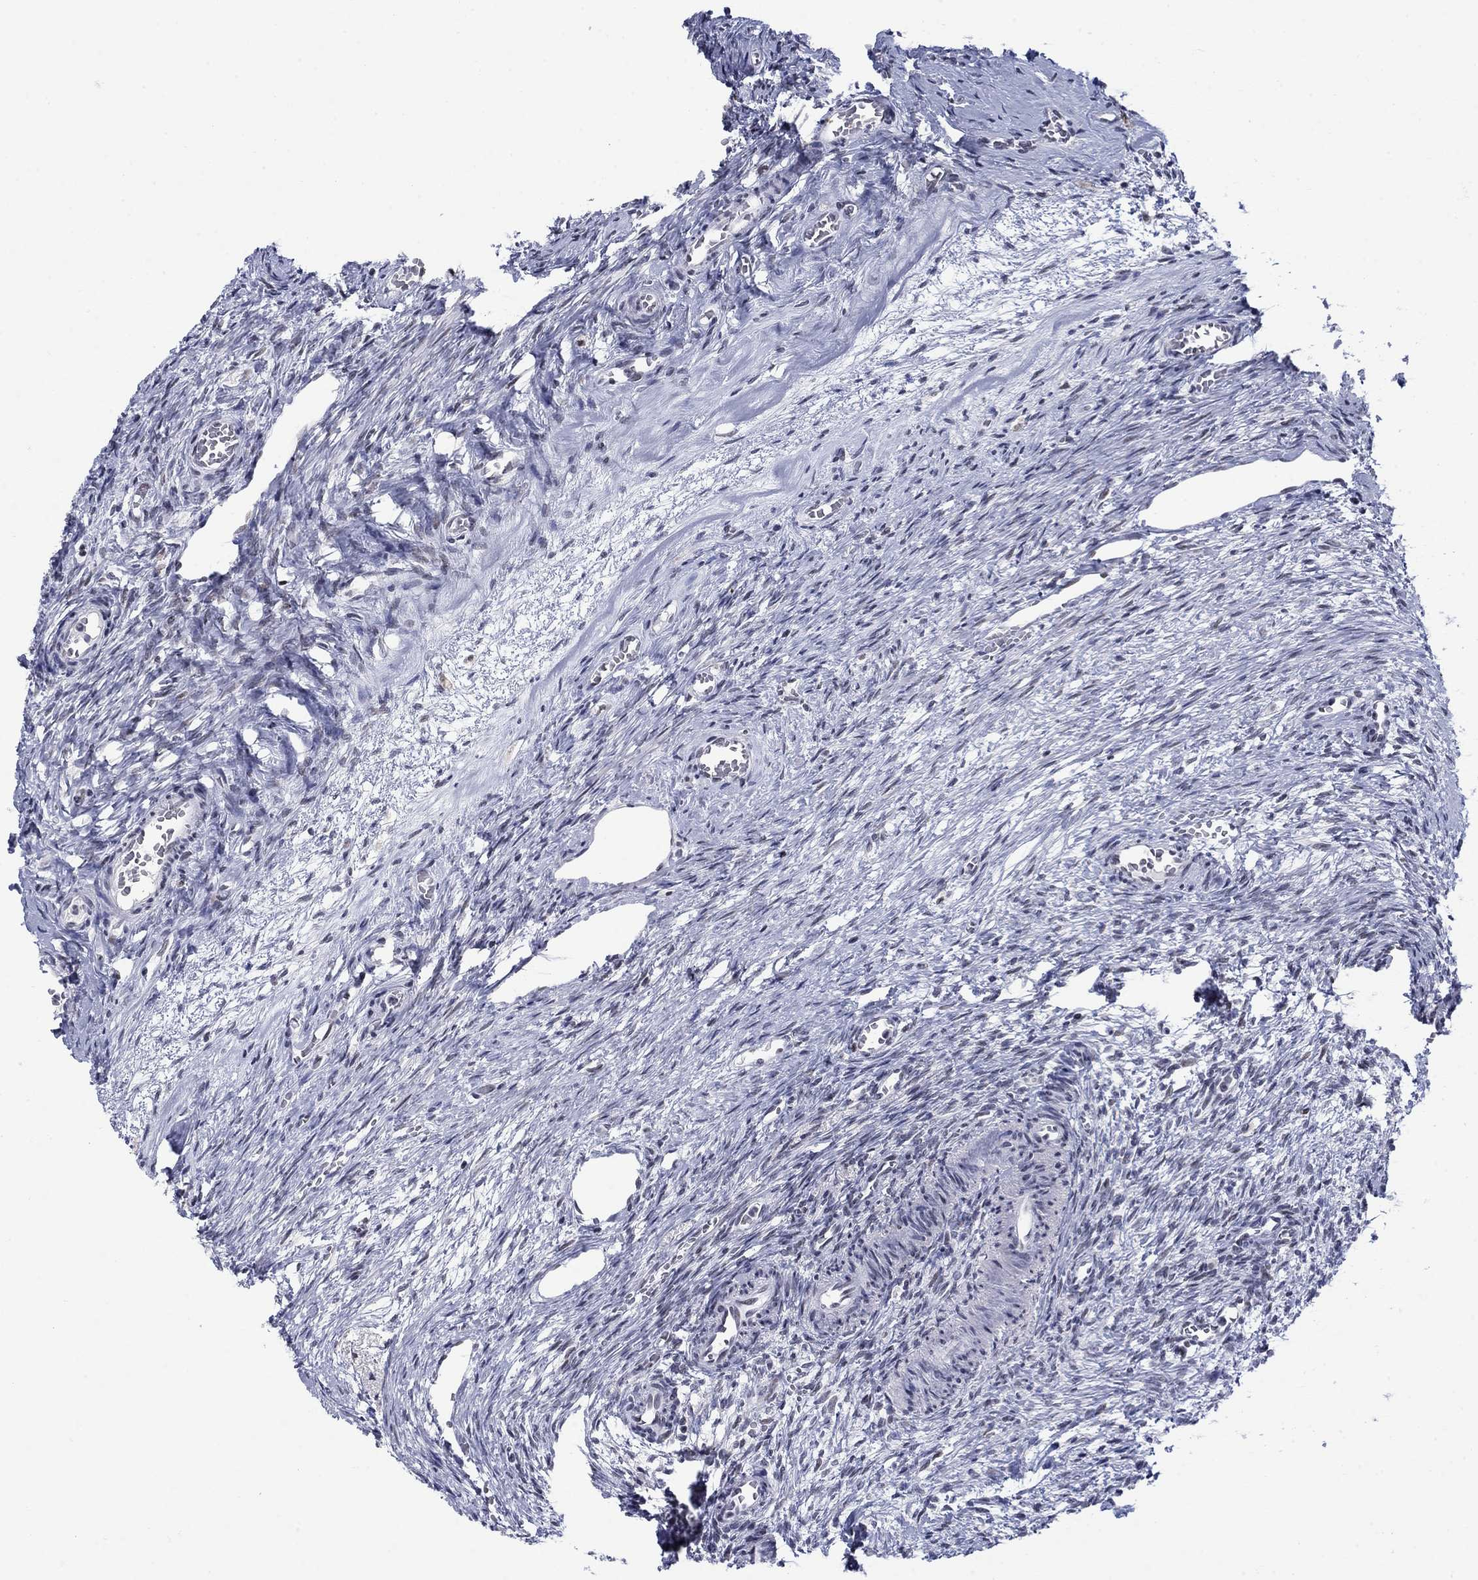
{"staining": {"intensity": "negative", "quantity": "none", "location": "none"}, "tissue": "ovary", "cell_type": "Follicle cells", "image_type": "normal", "snomed": [{"axis": "morphology", "description": "Normal tissue, NOS"}, {"axis": "topography", "description": "Ovary"}], "caption": "IHC of unremarkable ovary reveals no staining in follicle cells. (DAB (3,3'-diaminobenzidine) immunohistochemistry, high magnification).", "gene": "NPAS3", "patient": {"sex": "female", "age": 39}}